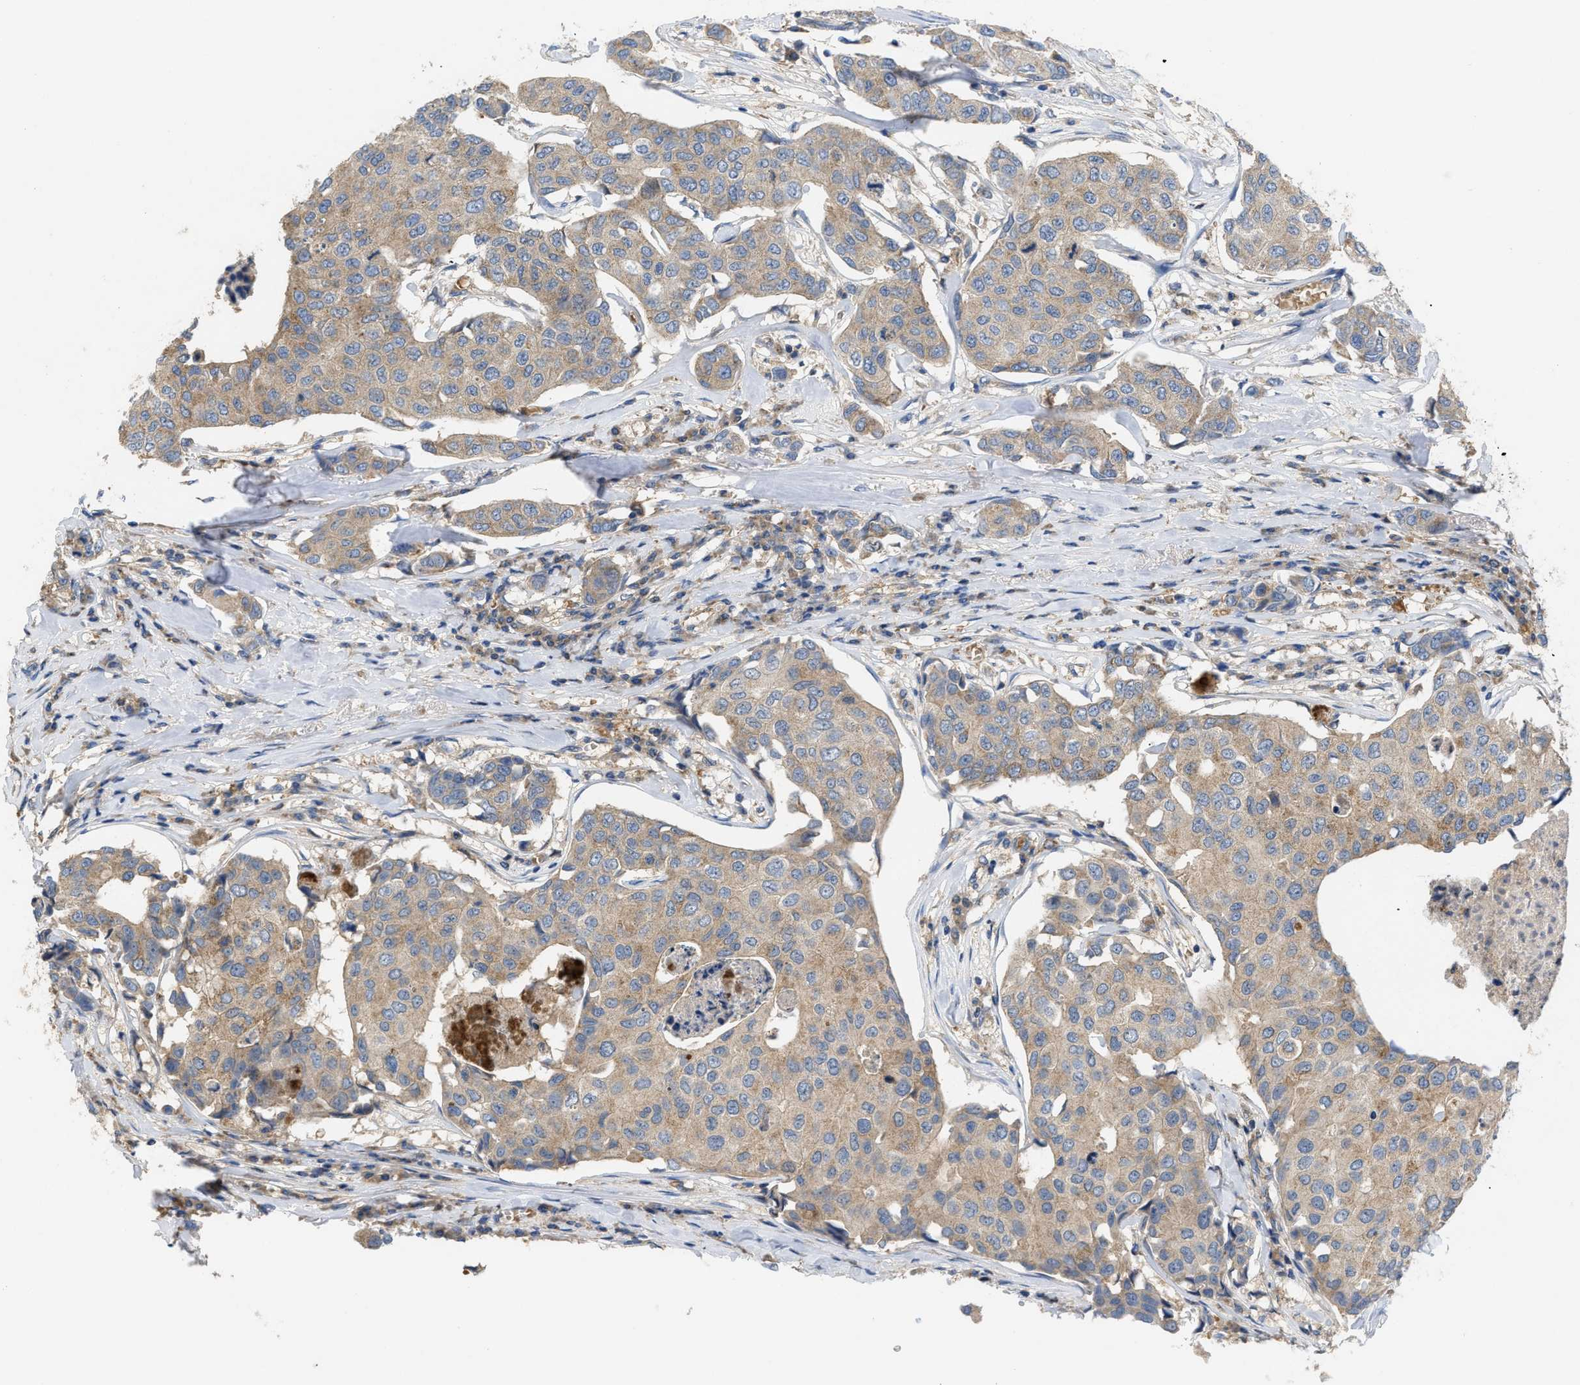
{"staining": {"intensity": "weak", "quantity": ">75%", "location": "cytoplasmic/membranous"}, "tissue": "breast cancer", "cell_type": "Tumor cells", "image_type": "cancer", "snomed": [{"axis": "morphology", "description": "Duct carcinoma"}, {"axis": "topography", "description": "Breast"}], "caption": "Human breast infiltrating ductal carcinoma stained for a protein (brown) exhibits weak cytoplasmic/membranous positive positivity in about >75% of tumor cells.", "gene": "RNF216", "patient": {"sex": "female", "age": 80}}